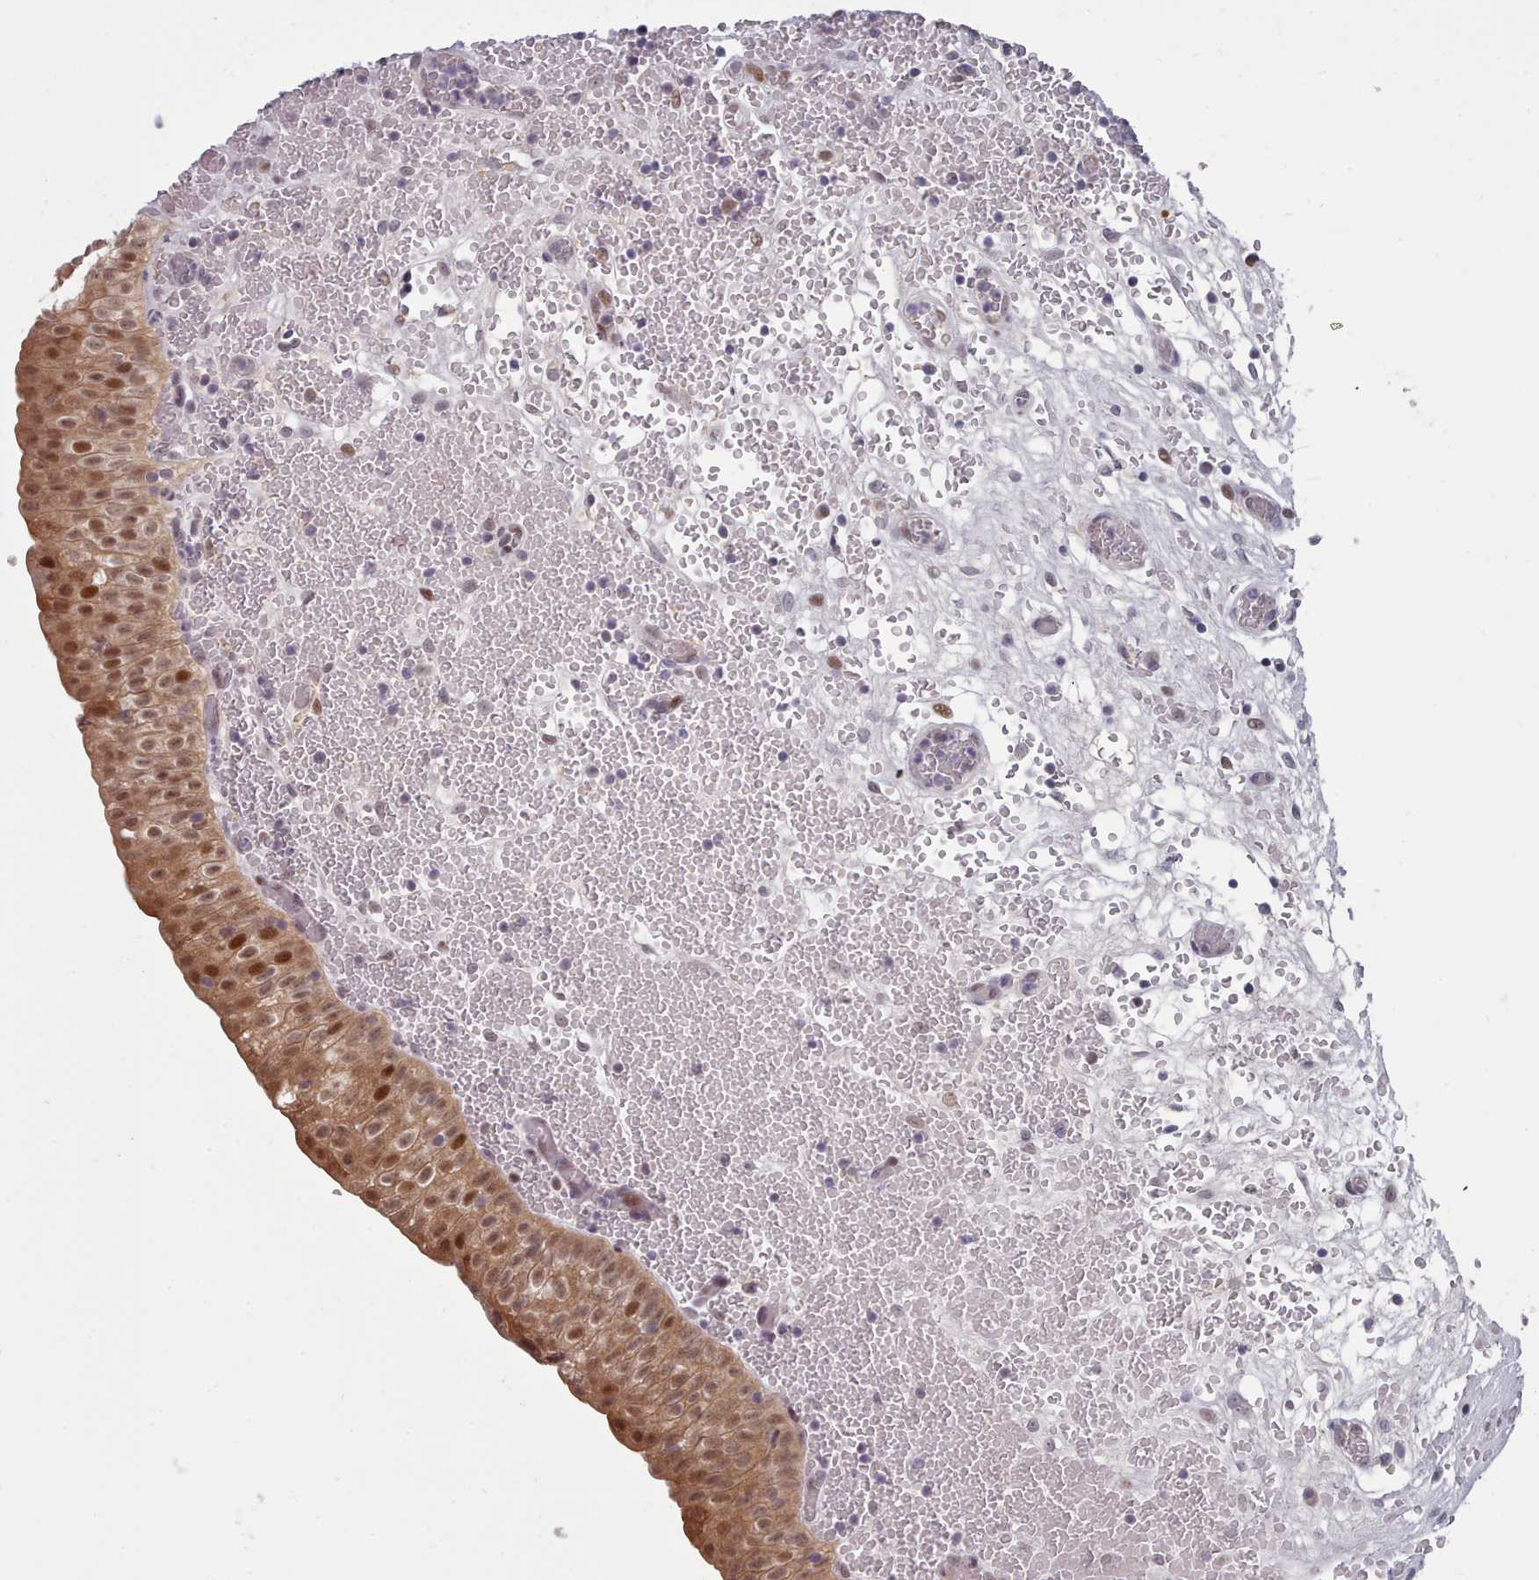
{"staining": {"intensity": "moderate", "quantity": ">75%", "location": "cytoplasmic/membranous,nuclear"}, "tissue": "urinary bladder", "cell_type": "Urothelial cells", "image_type": "normal", "snomed": [{"axis": "morphology", "description": "Normal tissue, NOS"}, {"axis": "topography", "description": "Urinary bladder"}], "caption": "Immunohistochemistry (IHC) of normal human urinary bladder exhibits medium levels of moderate cytoplasmic/membranous,nuclear expression in approximately >75% of urothelial cells.", "gene": "GINS1", "patient": {"sex": "male", "age": 55}}